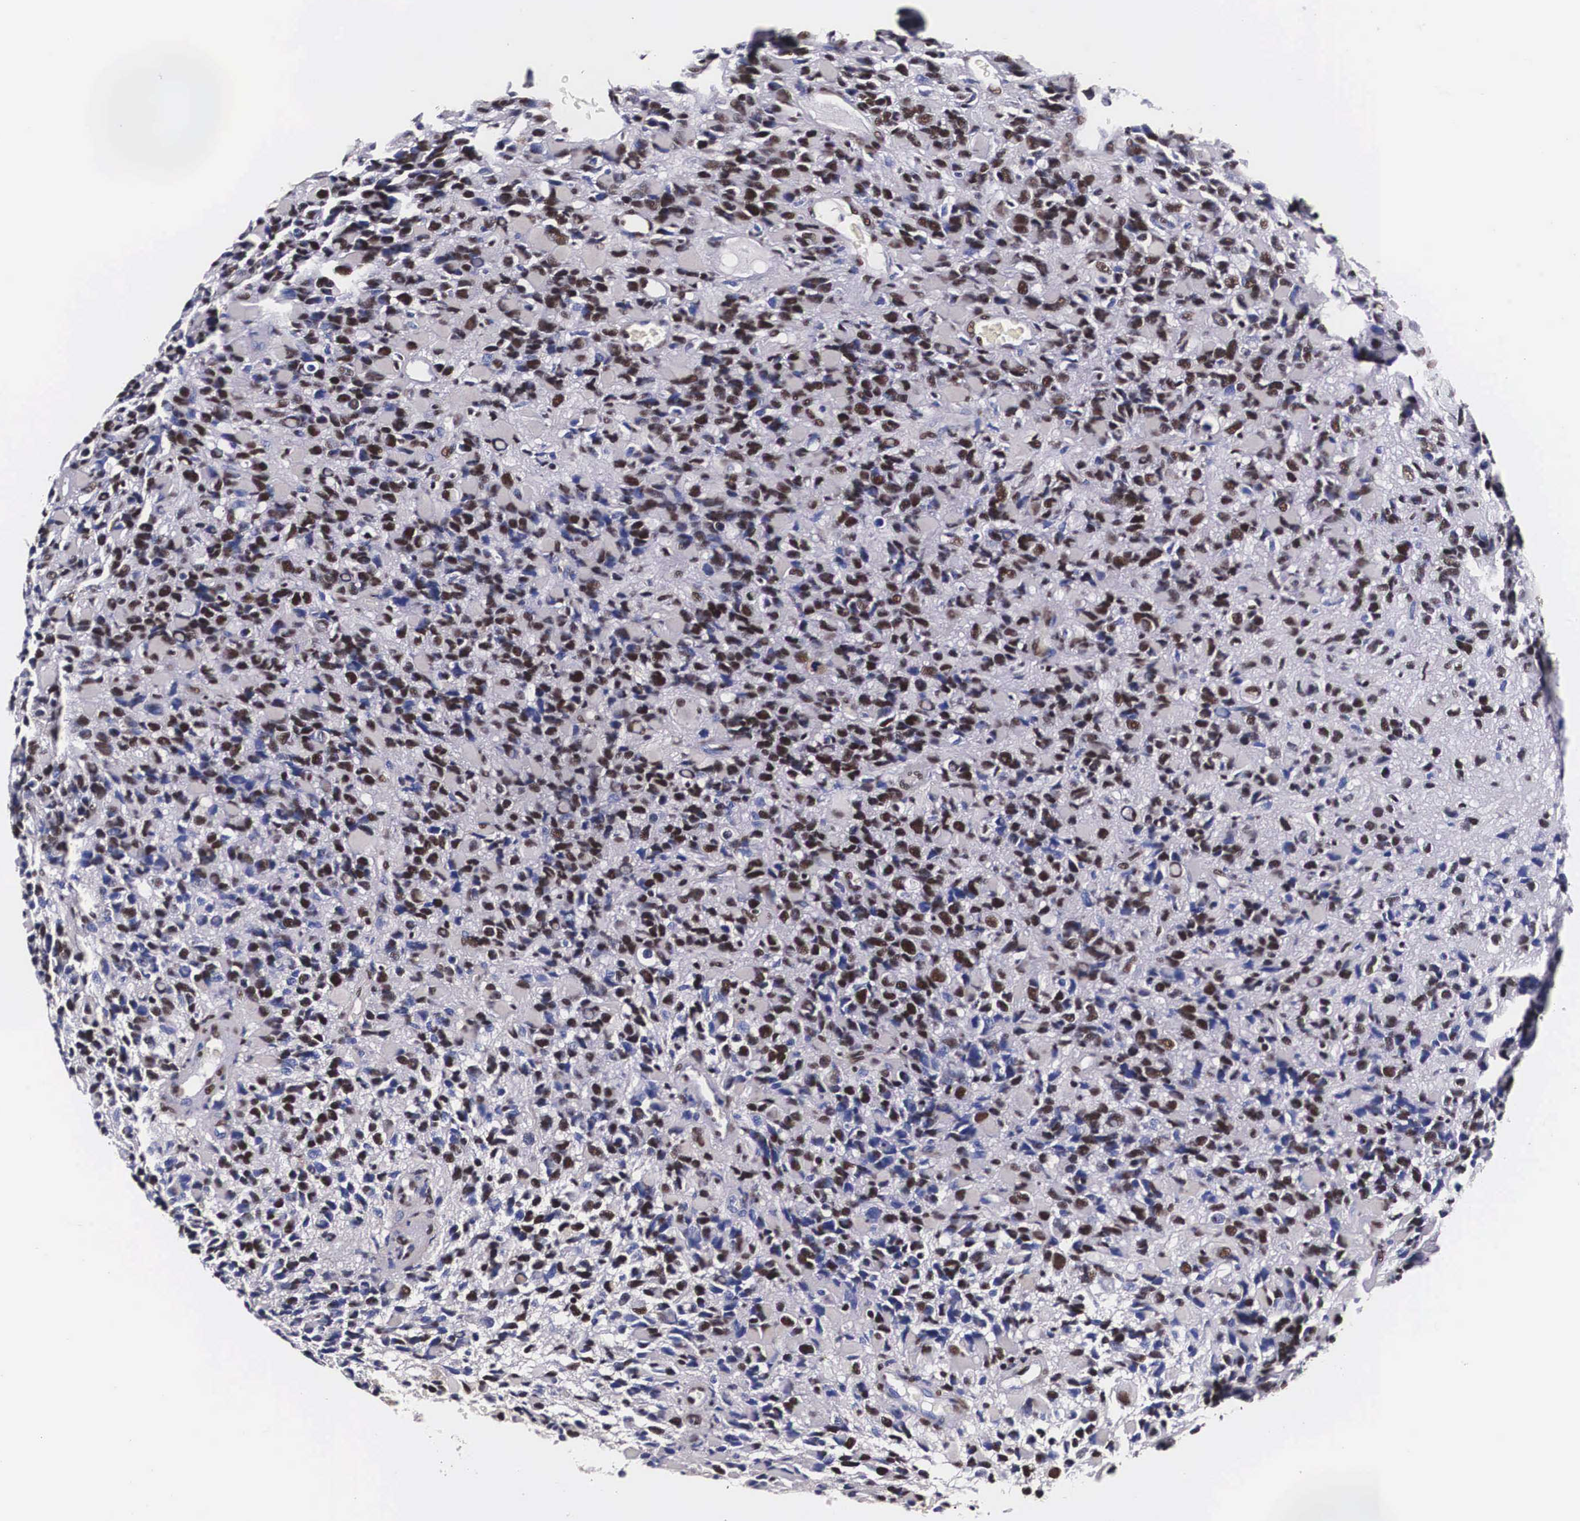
{"staining": {"intensity": "strong", "quantity": "25%-75%", "location": "nuclear"}, "tissue": "glioma", "cell_type": "Tumor cells", "image_type": "cancer", "snomed": [{"axis": "morphology", "description": "Glioma, malignant, High grade"}, {"axis": "topography", "description": "Brain"}], "caption": "IHC micrograph of neoplastic tissue: human high-grade glioma (malignant) stained using immunohistochemistry (IHC) exhibits high levels of strong protein expression localized specifically in the nuclear of tumor cells, appearing as a nuclear brown color.", "gene": "PABPN1", "patient": {"sex": "male", "age": 77}}